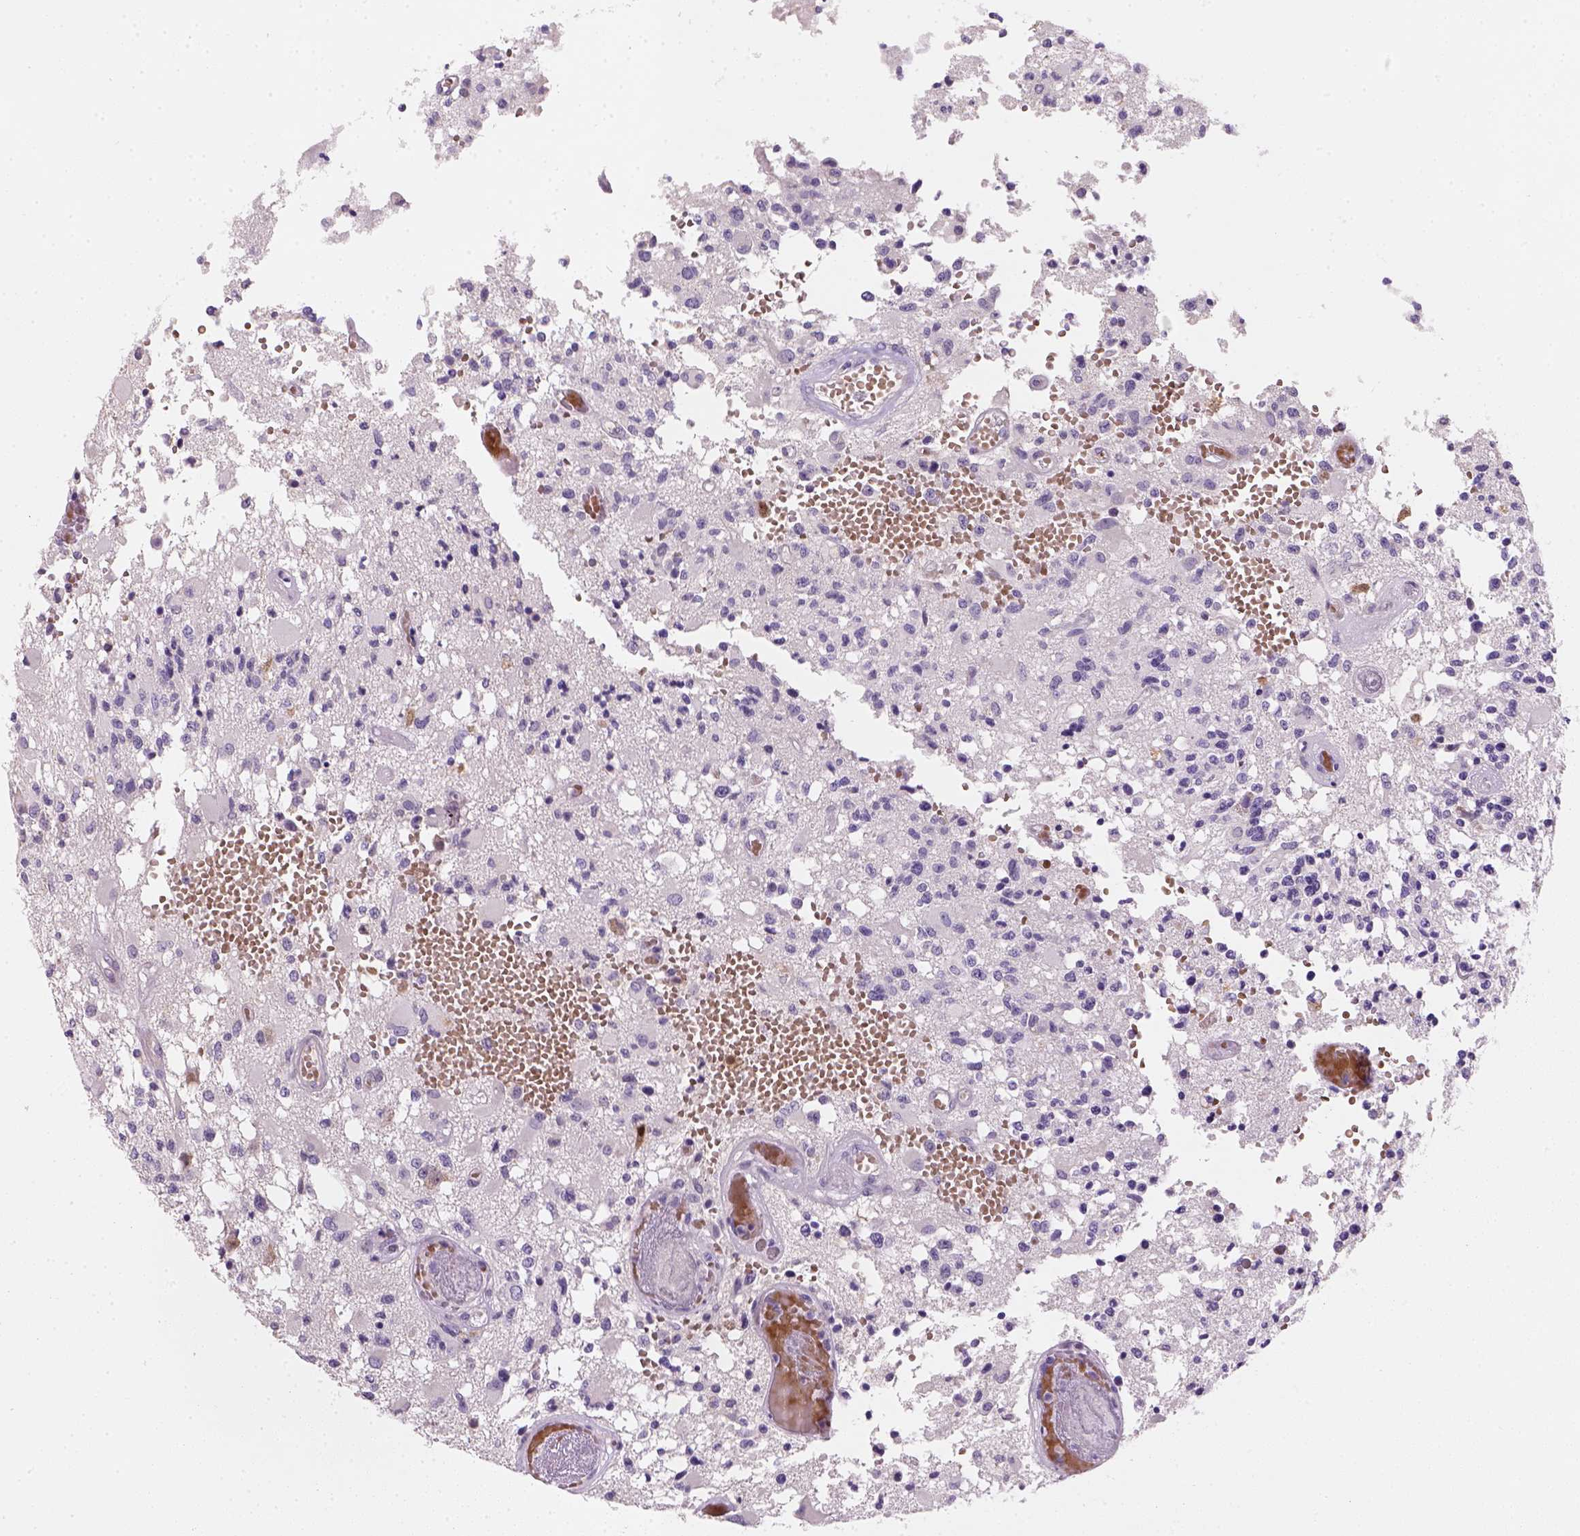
{"staining": {"intensity": "negative", "quantity": "none", "location": "none"}, "tissue": "glioma", "cell_type": "Tumor cells", "image_type": "cancer", "snomed": [{"axis": "morphology", "description": "Glioma, malignant, High grade"}, {"axis": "topography", "description": "Brain"}], "caption": "An image of malignant high-grade glioma stained for a protein exhibits no brown staining in tumor cells. (Immunohistochemistry, brightfield microscopy, high magnification).", "gene": "ZMAT4", "patient": {"sex": "female", "age": 63}}